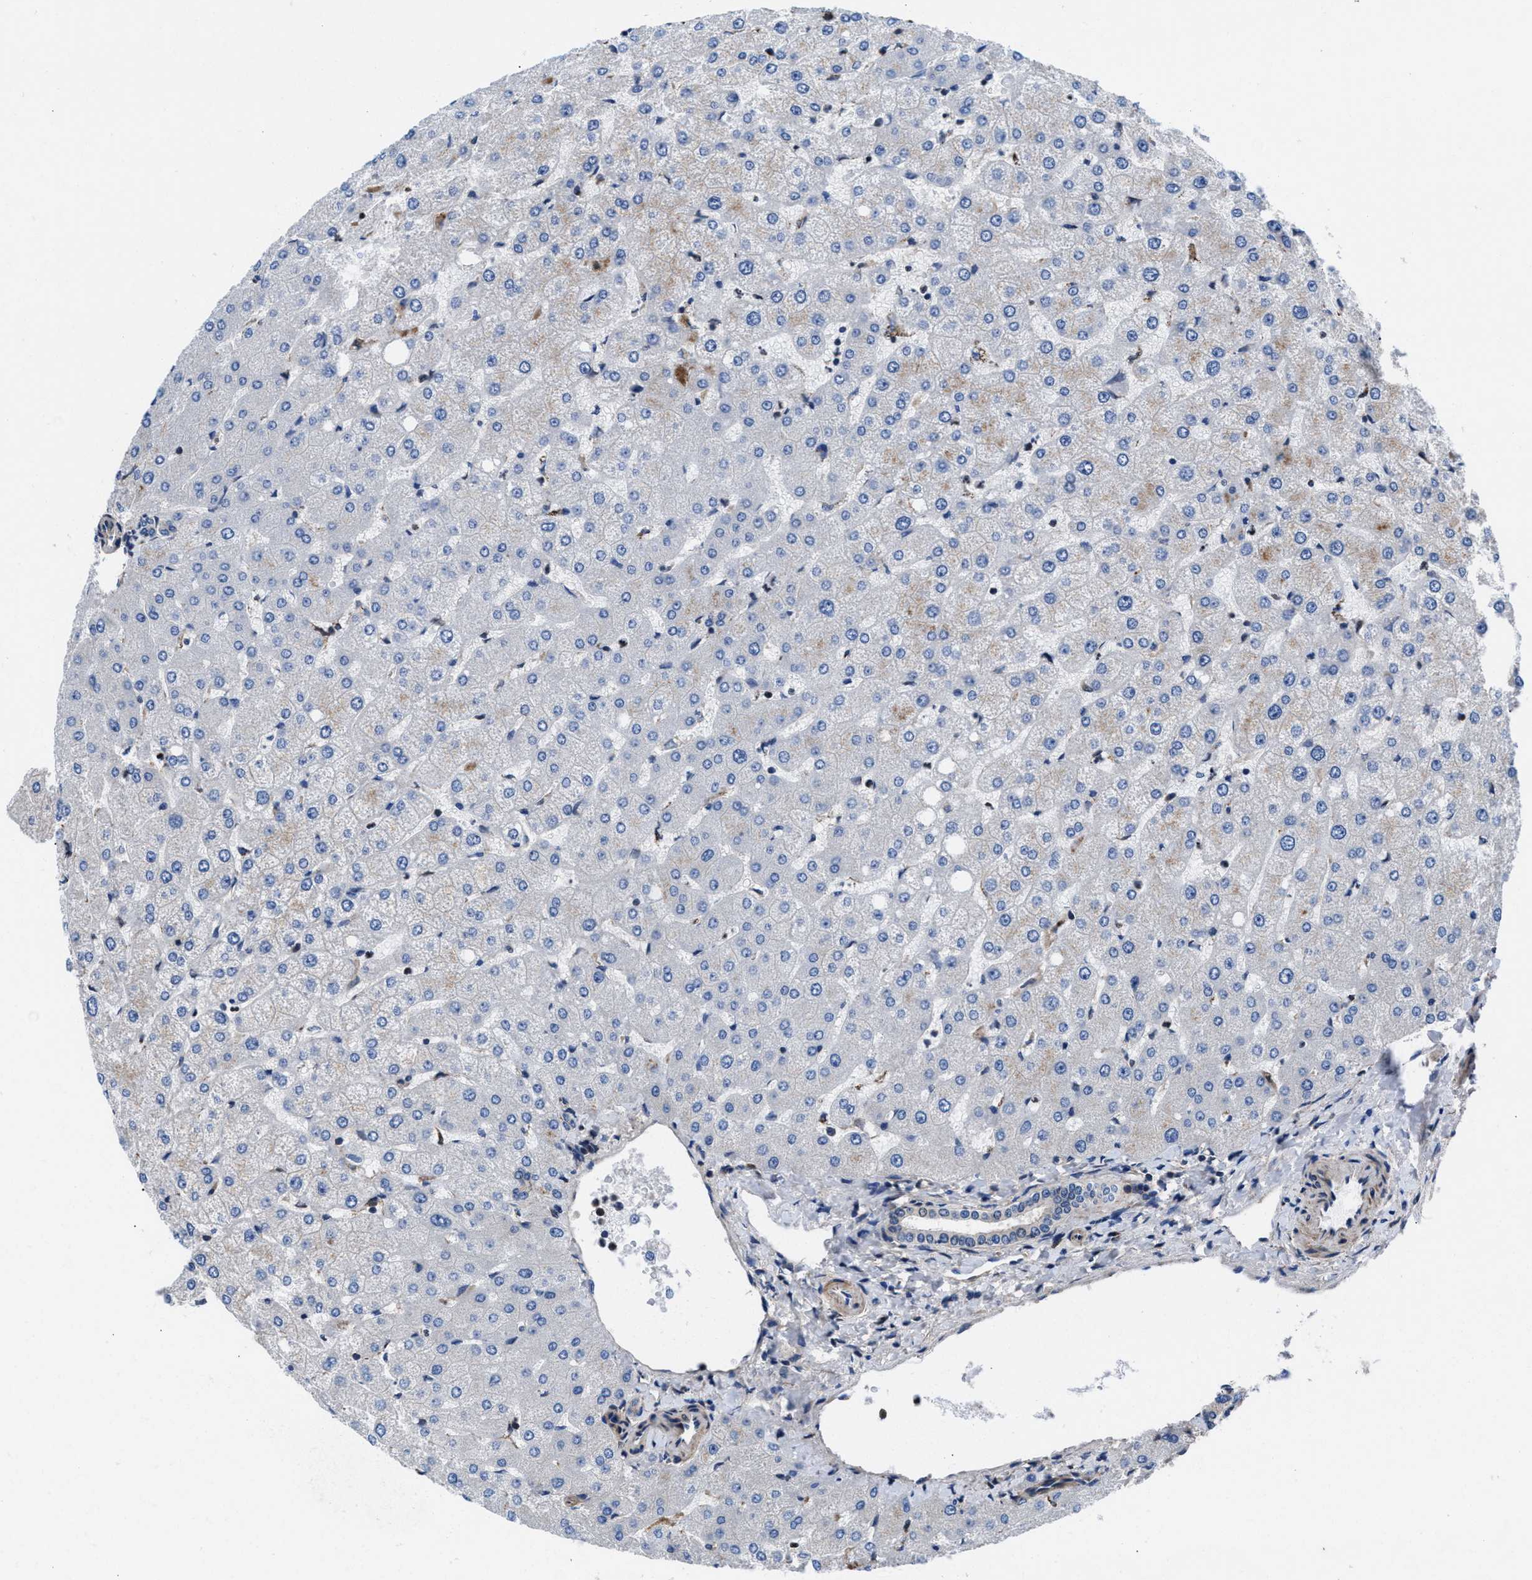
{"staining": {"intensity": "moderate", "quantity": "25%-75%", "location": "cytoplasmic/membranous"}, "tissue": "liver", "cell_type": "Cholangiocytes", "image_type": "normal", "snomed": [{"axis": "morphology", "description": "Normal tissue, NOS"}, {"axis": "topography", "description": "Liver"}], "caption": "This is an image of immunohistochemistry (IHC) staining of benign liver, which shows moderate expression in the cytoplasmic/membranous of cholangiocytes.", "gene": "PRR15L", "patient": {"sex": "female", "age": 54}}